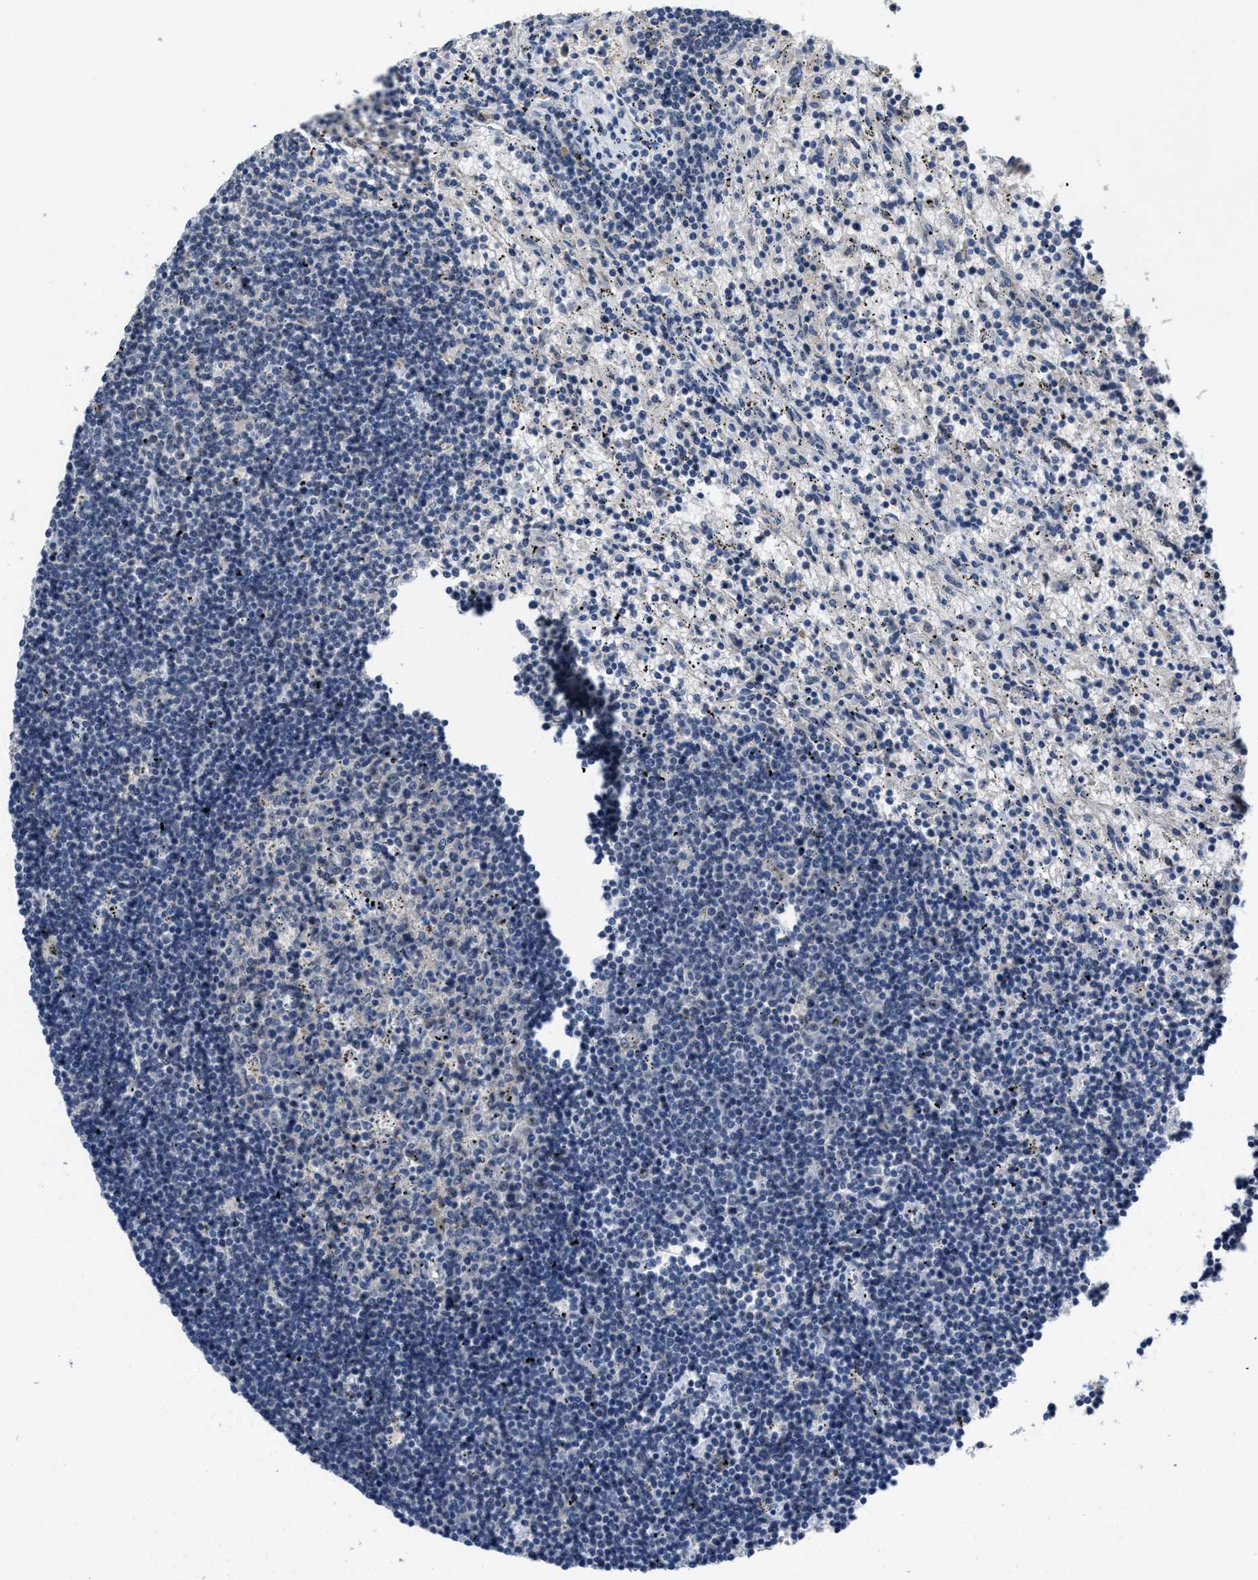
{"staining": {"intensity": "negative", "quantity": "none", "location": "none"}, "tissue": "lymphoma", "cell_type": "Tumor cells", "image_type": "cancer", "snomed": [{"axis": "morphology", "description": "Malignant lymphoma, non-Hodgkin's type, Low grade"}, {"axis": "topography", "description": "Spleen"}], "caption": "Low-grade malignant lymphoma, non-Hodgkin's type stained for a protein using IHC shows no staining tumor cells.", "gene": "ZNF783", "patient": {"sex": "male", "age": 76}}